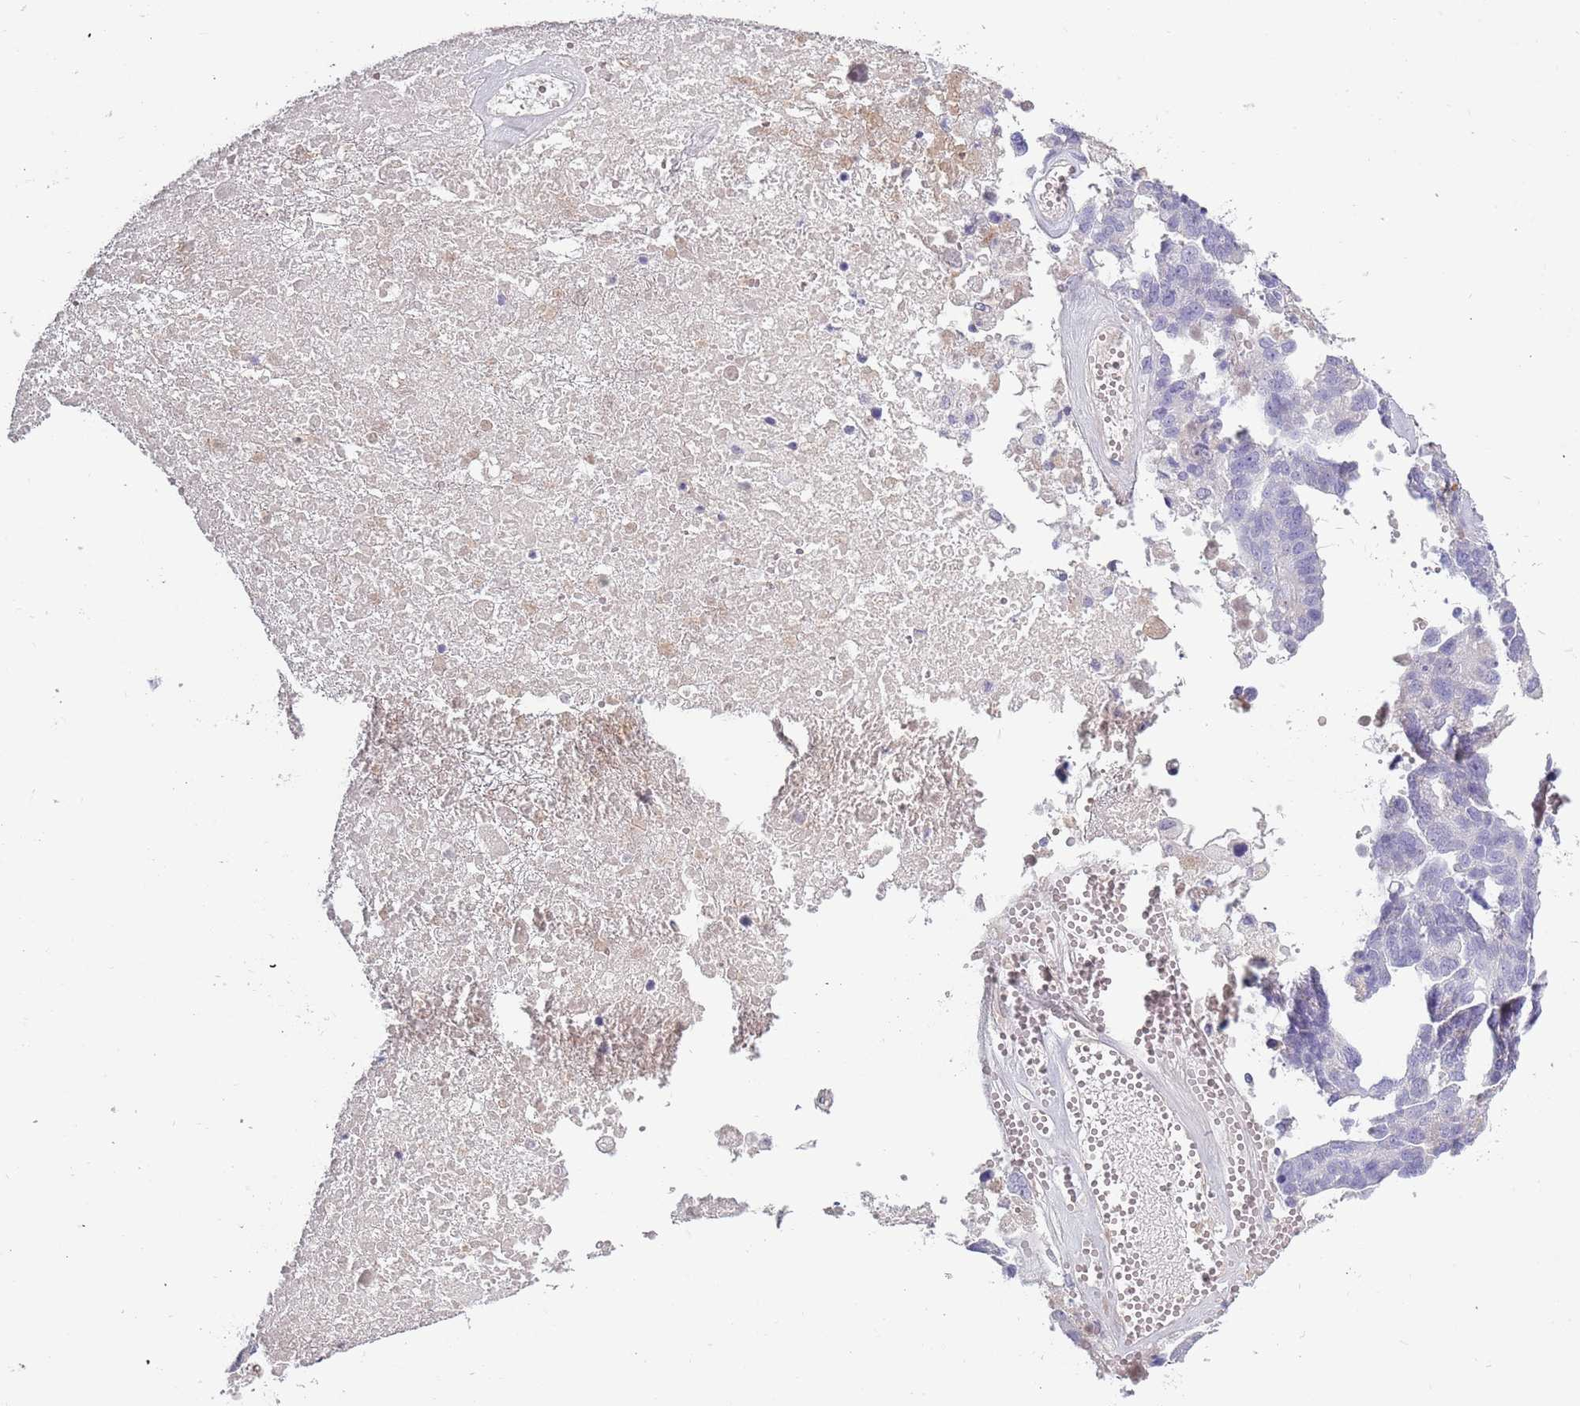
{"staining": {"intensity": "negative", "quantity": "none", "location": "none"}, "tissue": "ovarian cancer", "cell_type": "Tumor cells", "image_type": "cancer", "snomed": [{"axis": "morphology", "description": "Cystadenocarcinoma, serous, NOS"}, {"axis": "topography", "description": "Ovary"}], "caption": "Immunohistochemistry (IHC) histopathology image of ovarian cancer stained for a protein (brown), which shows no staining in tumor cells.", "gene": "TNFRSF6B", "patient": {"sex": "female", "age": 59}}